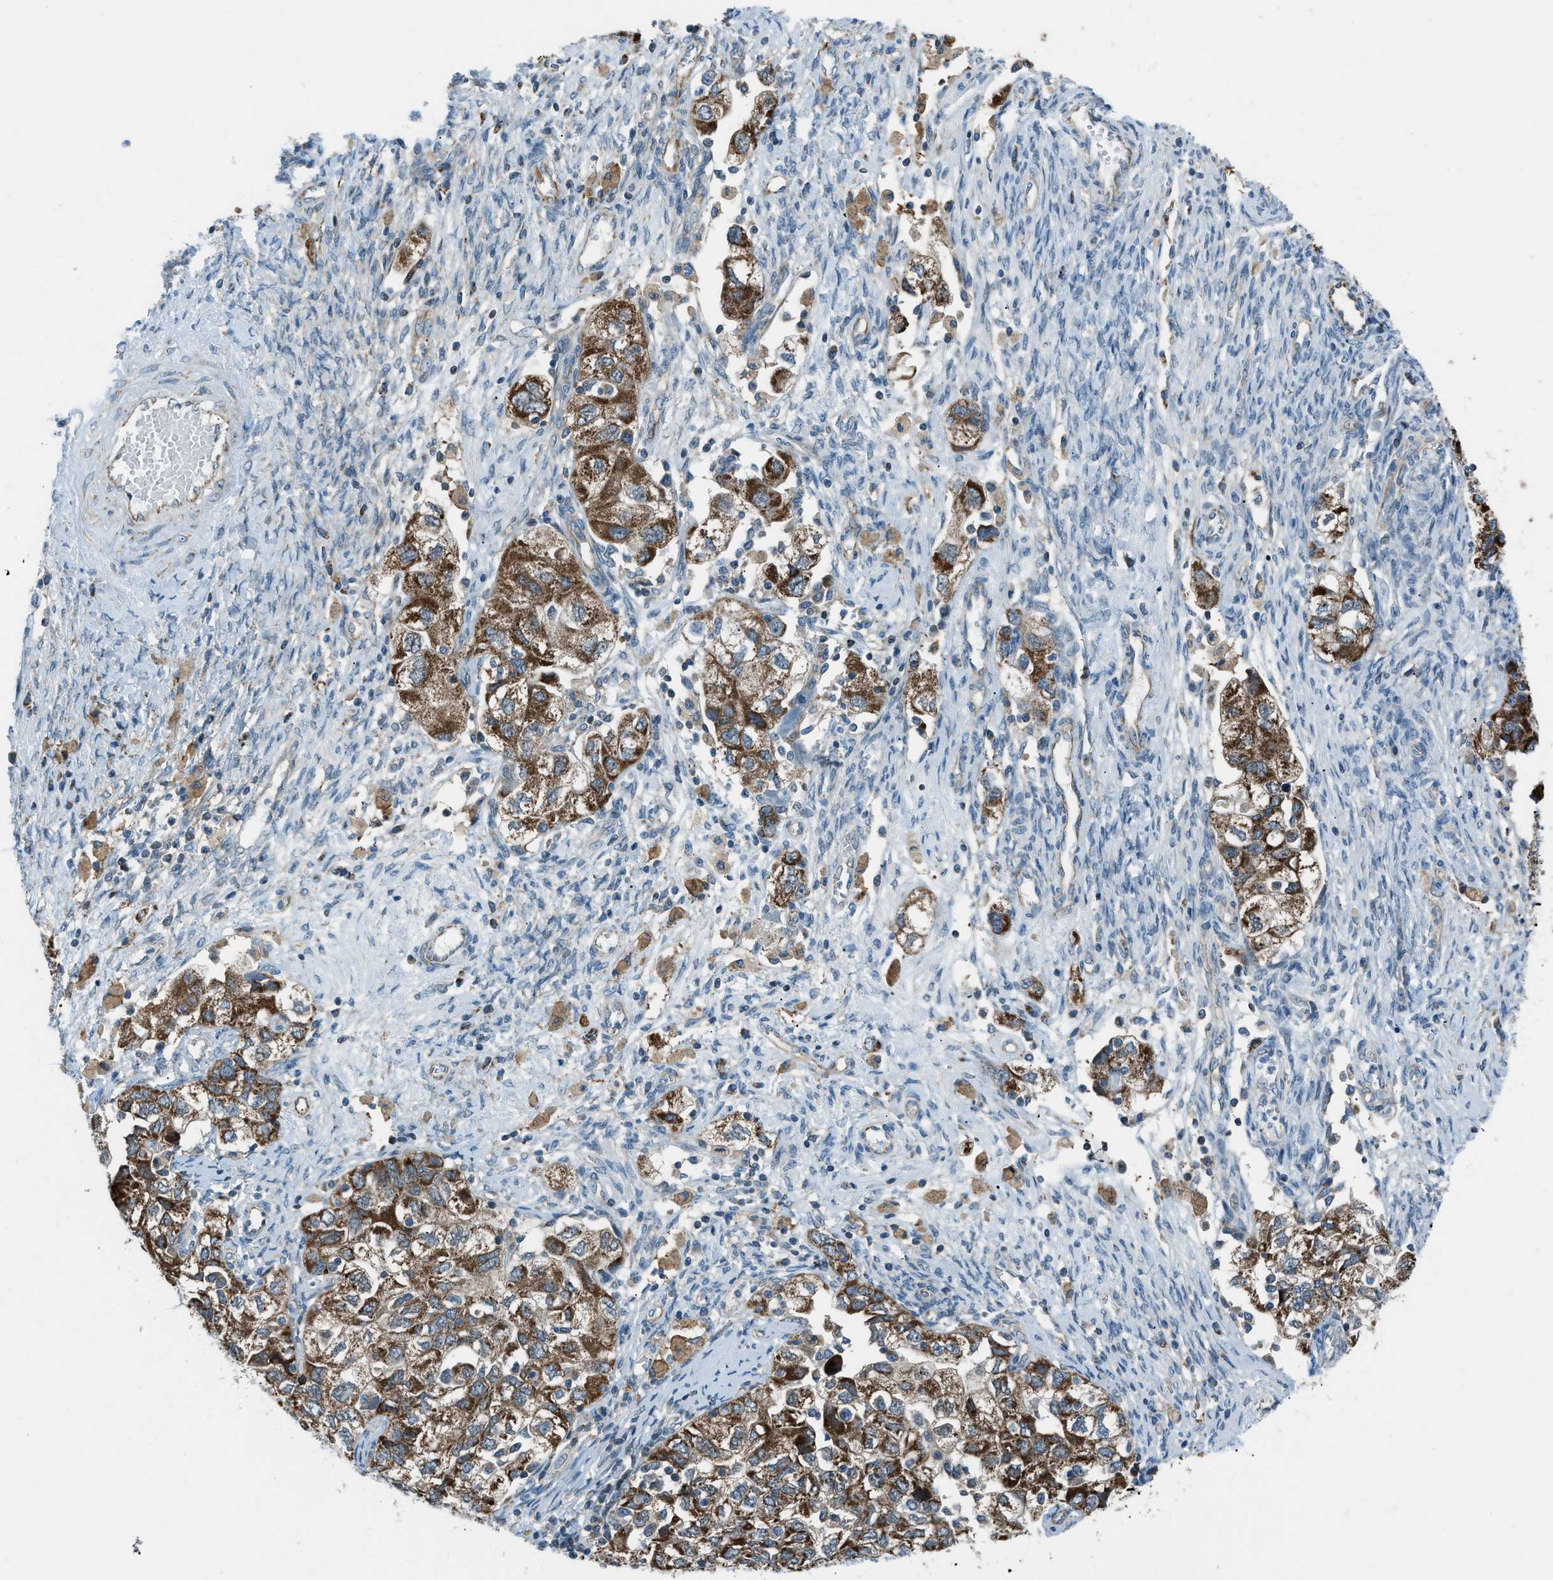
{"staining": {"intensity": "strong", "quantity": ">75%", "location": "cytoplasmic/membranous"}, "tissue": "ovarian cancer", "cell_type": "Tumor cells", "image_type": "cancer", "snomed": [{"axis": "morphology", "description": "Carcinoma, NOS"}, {"axis": "morphology", "description": "Cystadenocarcinoma, serous, NOS"}, {"axis": "topography", "description": "Ovary"}], "caption": "A photomicrograph of human serous cystadenocarcinoma (ovarian) stained for a protein demonstrates strong cytoplasmic/membranous brown staining in tumor cells.", "gene": "PIGG", "patient": {"sex": "female", "age": 69}}